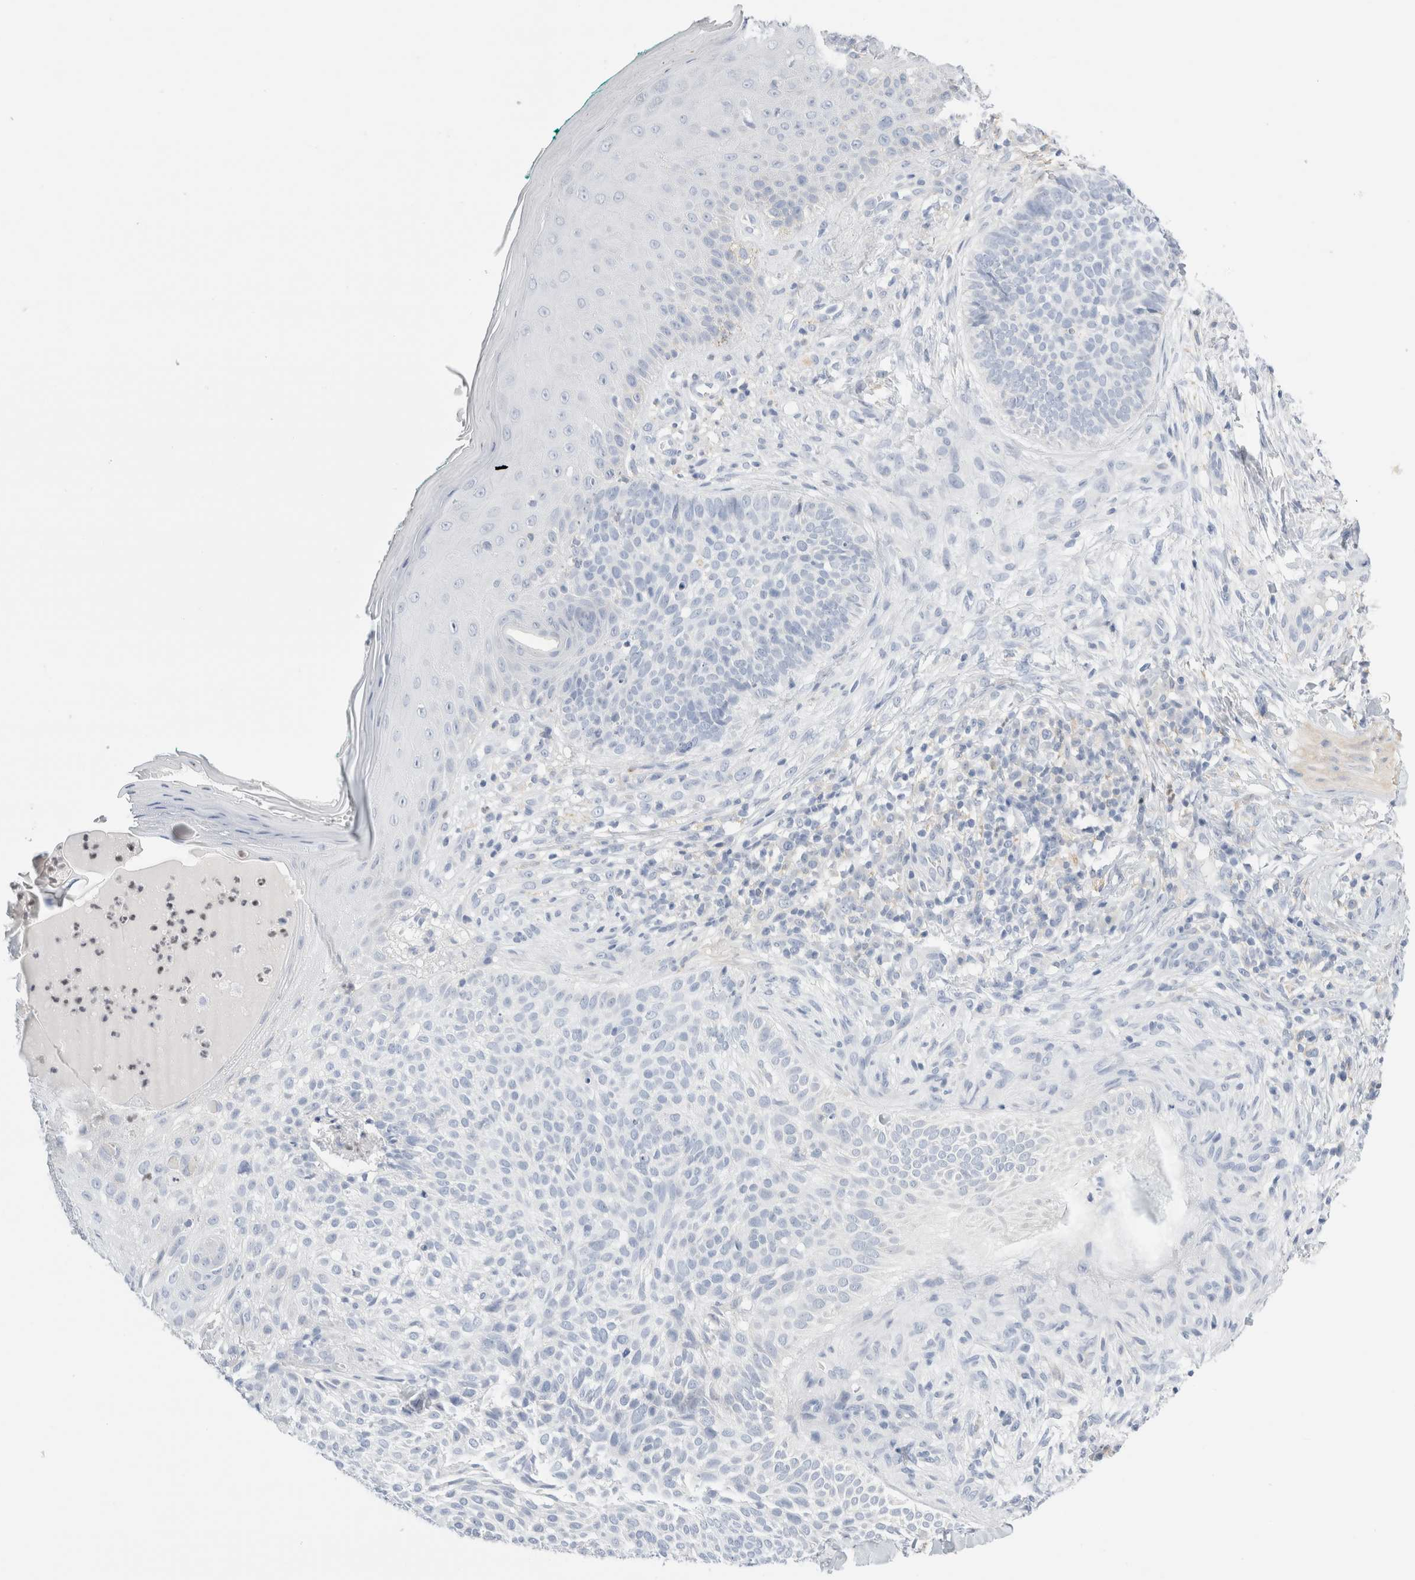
{"staining": {"intensity": "negative", "quantity": "none", "location": "none"}, "tissue": "skin cancer", "cell_type": "Tumor cells", "image_type": "cancer", "snomed": [{"axis": "morphology", "description": "Normal tissue, NOS"}, {"axis": "morphology", "description": "Basal cell carcinoma"}, {"axis": "topography", "description": "Skin"}], "caption": "Immunohistochemistry (IHC) of human skin basal cell carcinoma shows no staining in tumor cells.", "gene": "ADAM30", "patient": {"sex": "male", "age": 67}}